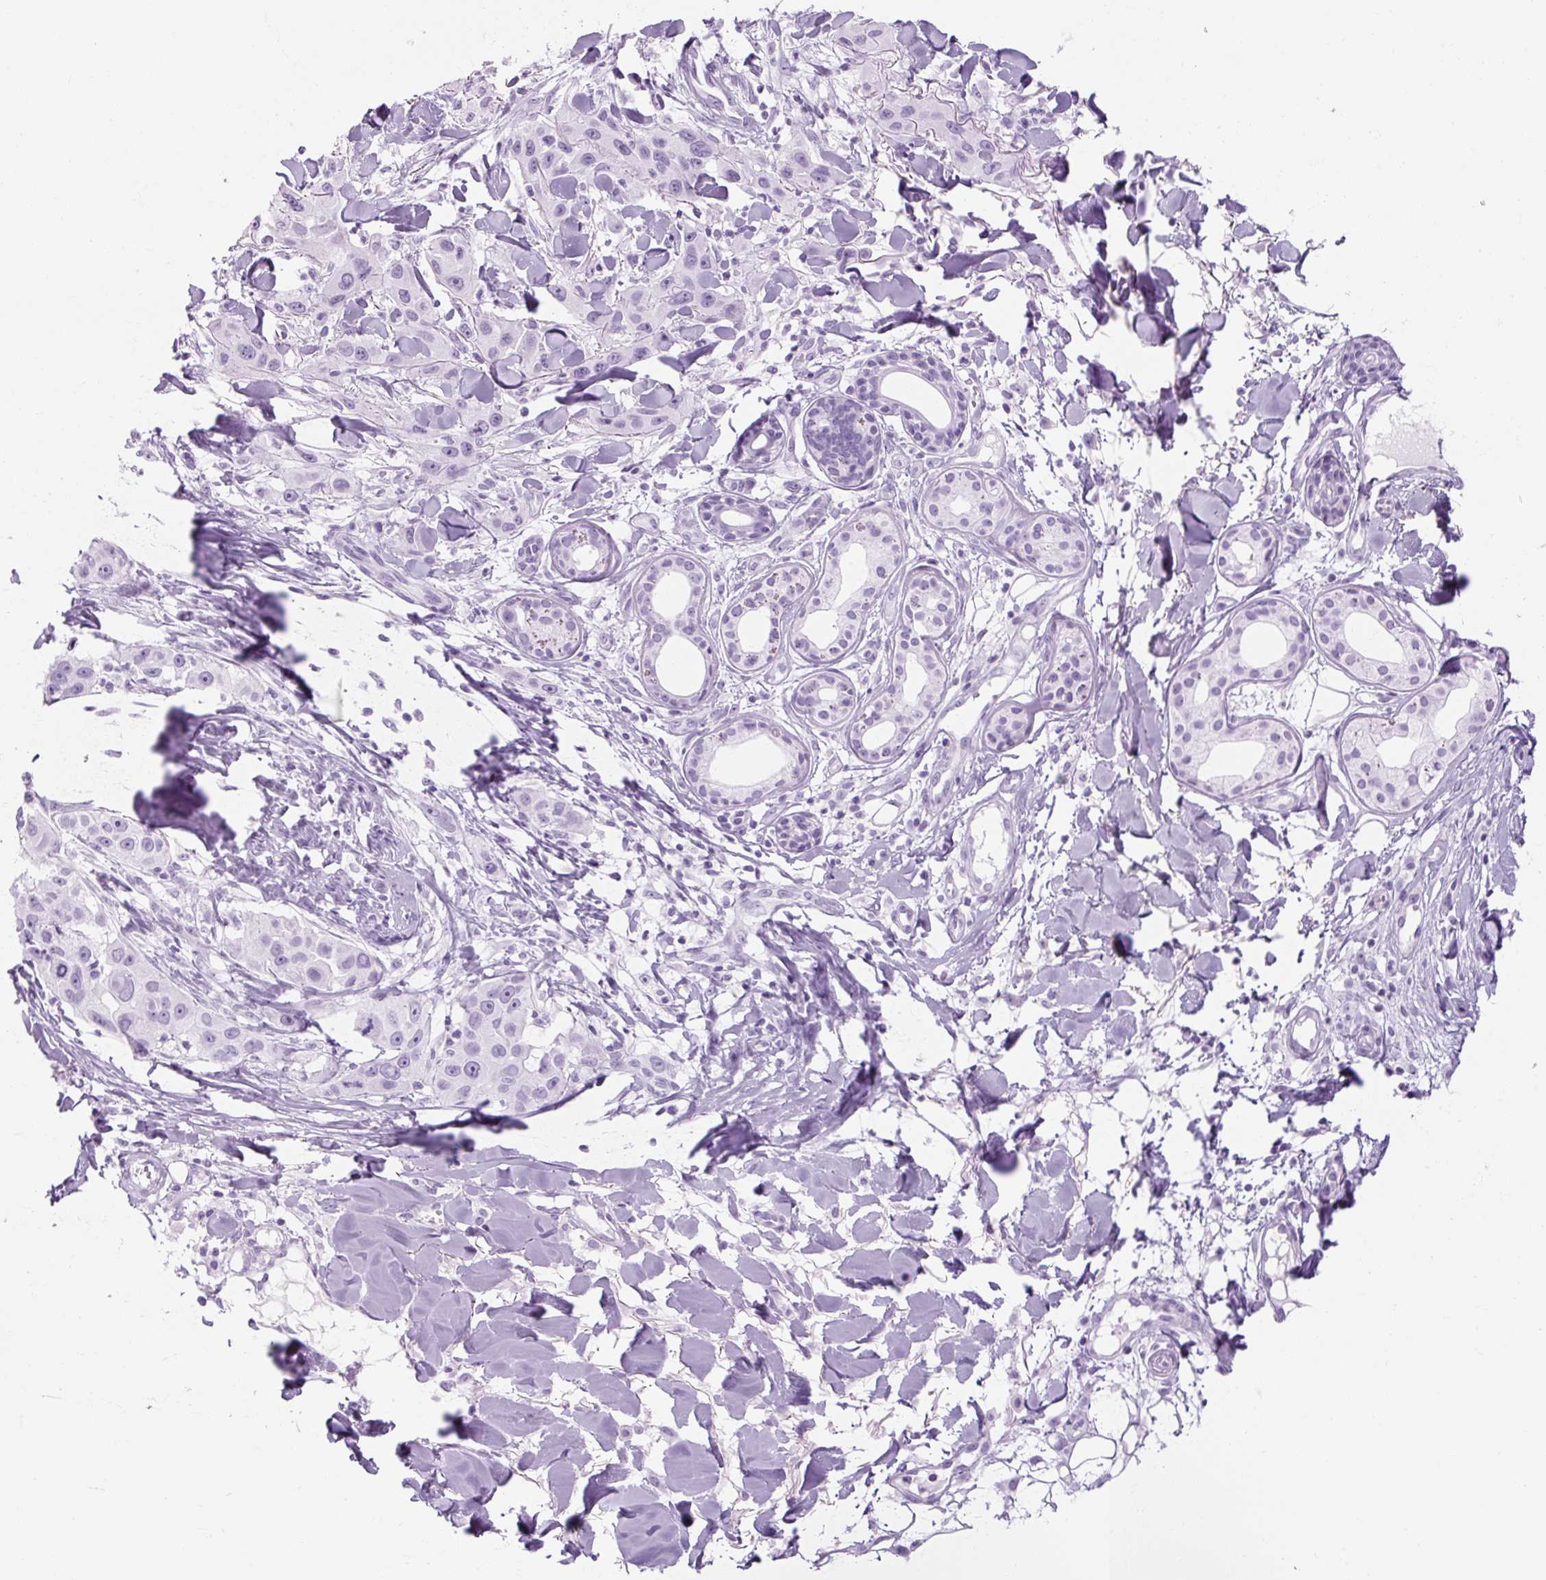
{"staining": {"intensity": "negative", "quantity": "none", "location": "none"}, "tissue": "skin cancer", "cell_type": "Tumor cells", "image_type": "cancer", "snomed": [{"axis": "morphology", "description": "Squamous cell carcinoma, NOS"}, {"axis": "topography", "description": "Skin"}], "caption": "Skin cancer (squamous cell carcinoma) was stained to show a protein in brown. There is no significant expression in tumor cells.", "gene": "TIGD2", "patient": {"sex": "male", "age": 63}}